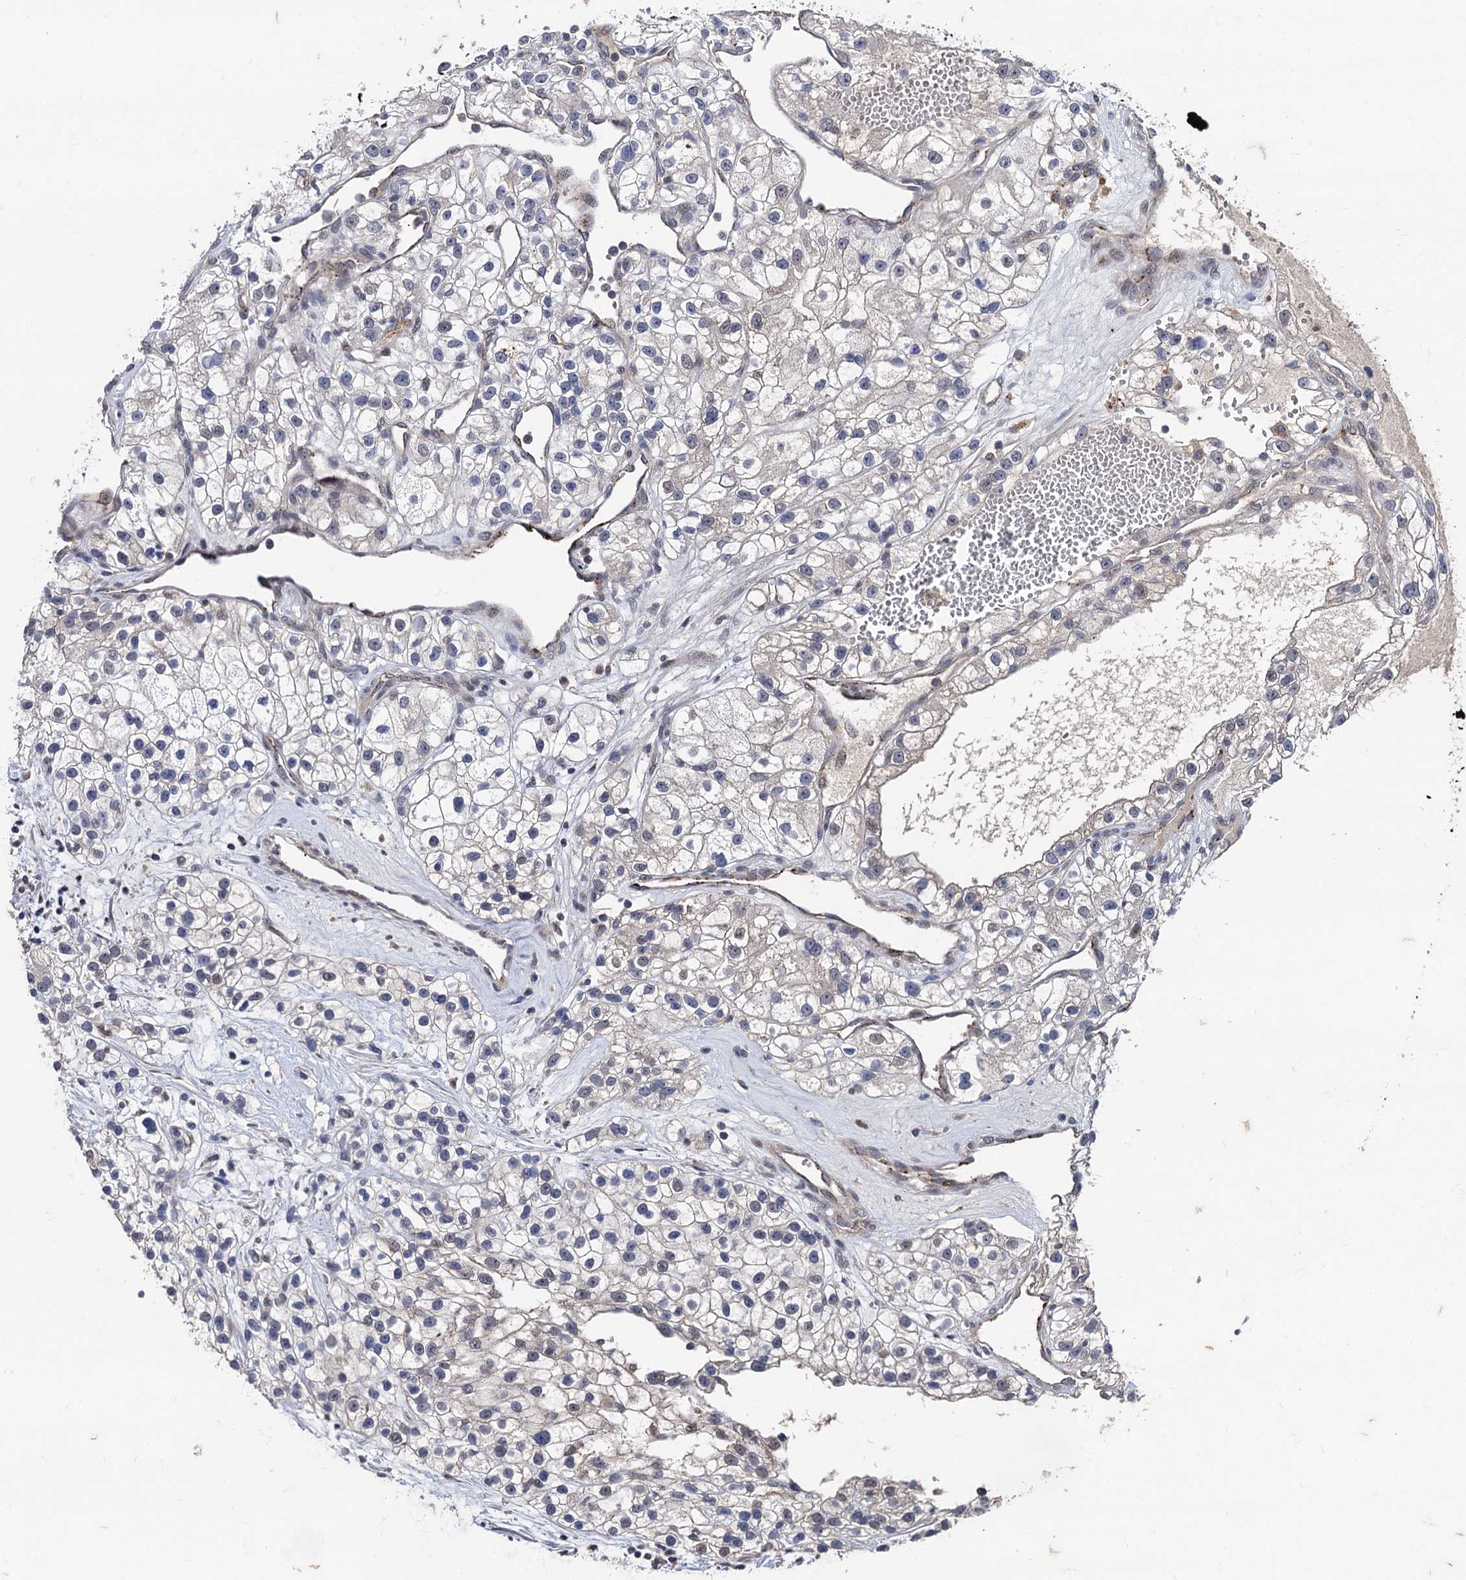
{"staining": {"intensity": "negative", "quantity": "none", "location": "none"}, "tissue": "renal cancer", "cell_type": "Tumor cells", "image_type": "cancer", "snomed": [{"axis": "morphology", "description": "Adenocarcinoma, NOS"}, {"axis": "topography", "description": "Kidney"}], "caption": "Immunohistochemical staining of human renal cancer exhibits no significant staining in tumor cells.", "gene": "PPTC7", "patient": {"sex": "female", "age": 57}}